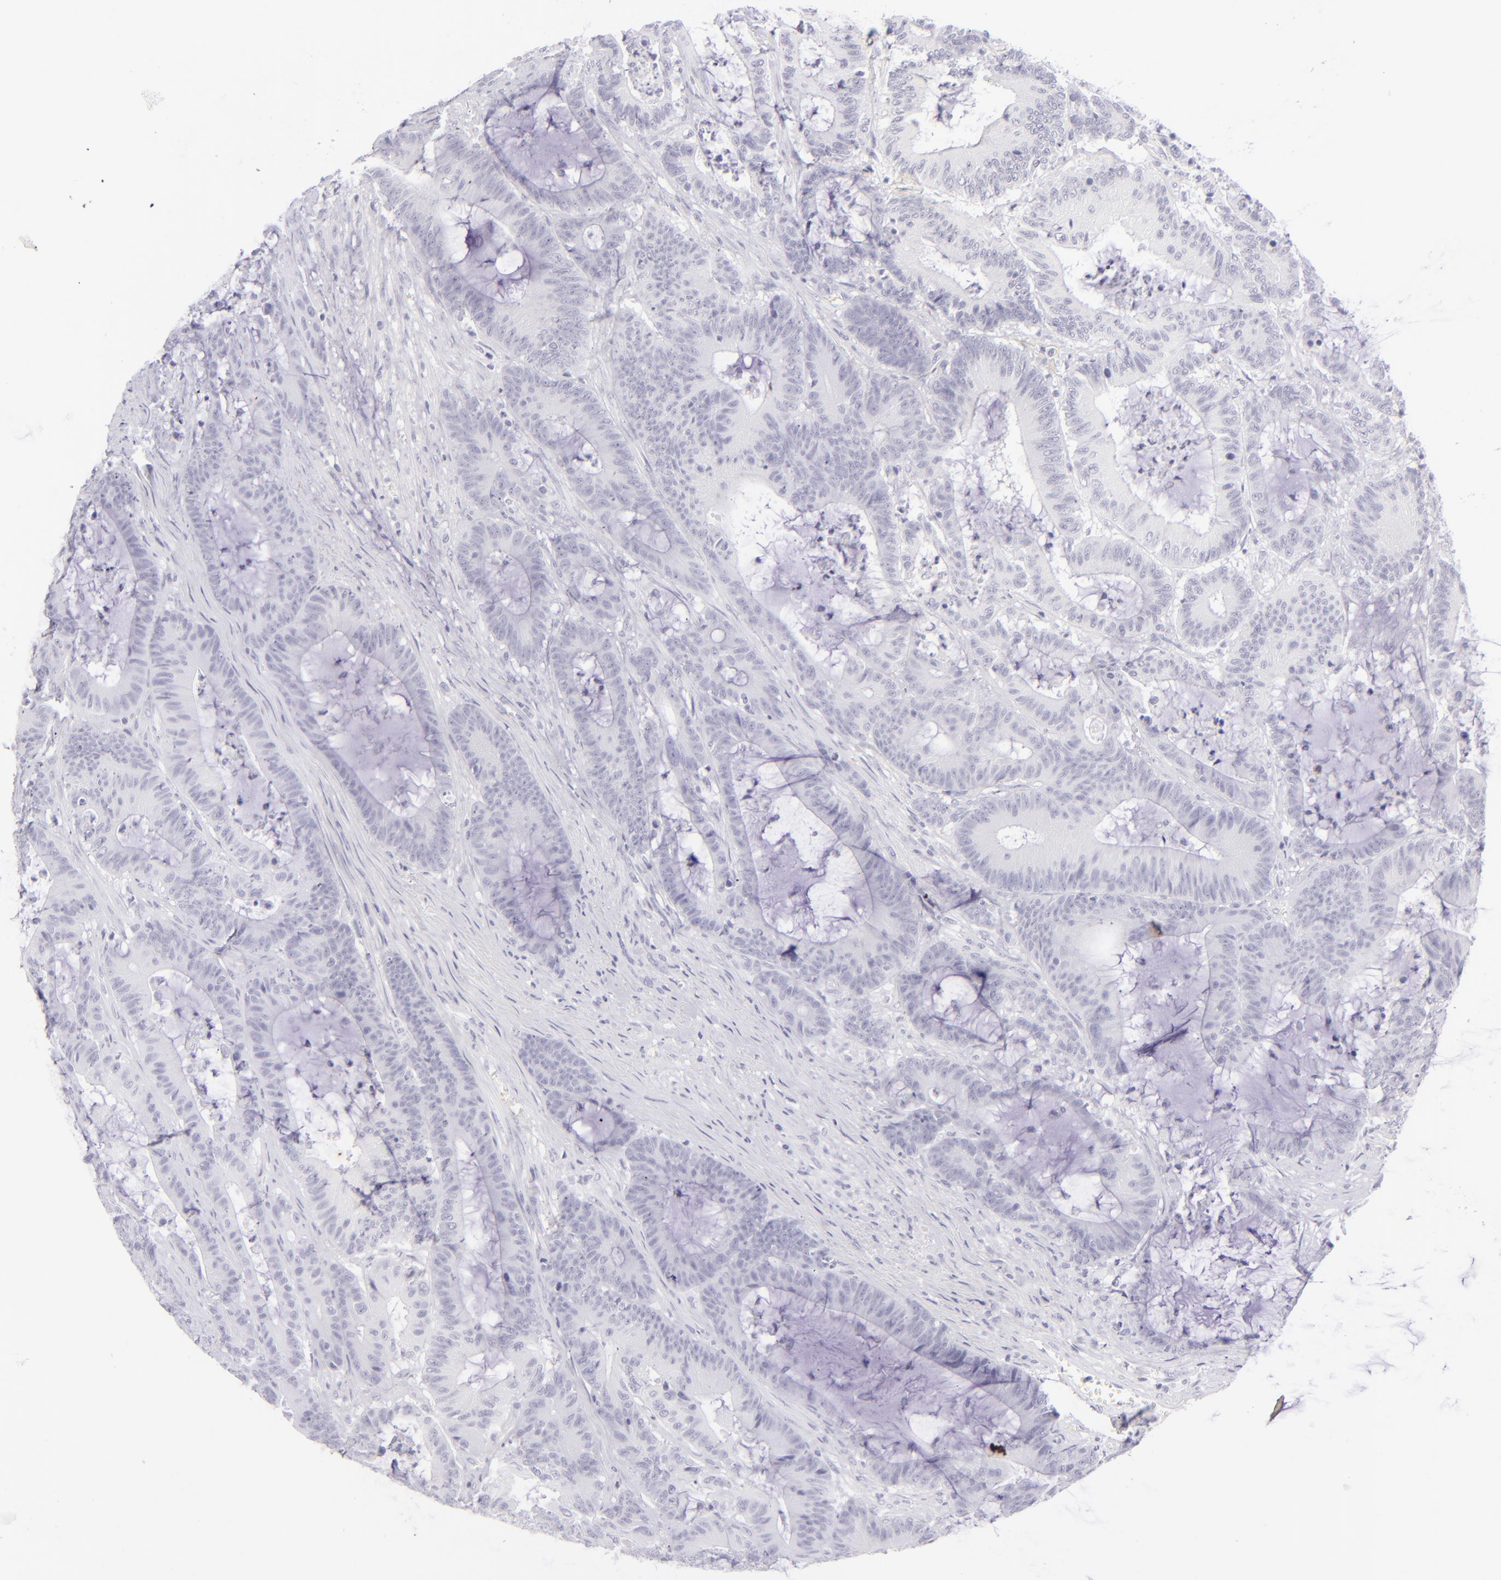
{"staining": {"intensity": "negative", "quantity": "none", "location": "none"}, "tissue": "colorectal cancer", "cell_type": "Tumor cells", "image_type": "cancer", "snomed": [{"axis": "morphology", "description": "Adenocarcinoma, NOS"}, {"axis": "topography", "description": "Colon"}], "caption": "This is a histopathology image of immunohistochemistry (IHC) staining of colorectal adenocarcinoma, which shows no expression in tumor cells.", "gene": "FCER2", "patient": {"sex": "female", "age": 84}}